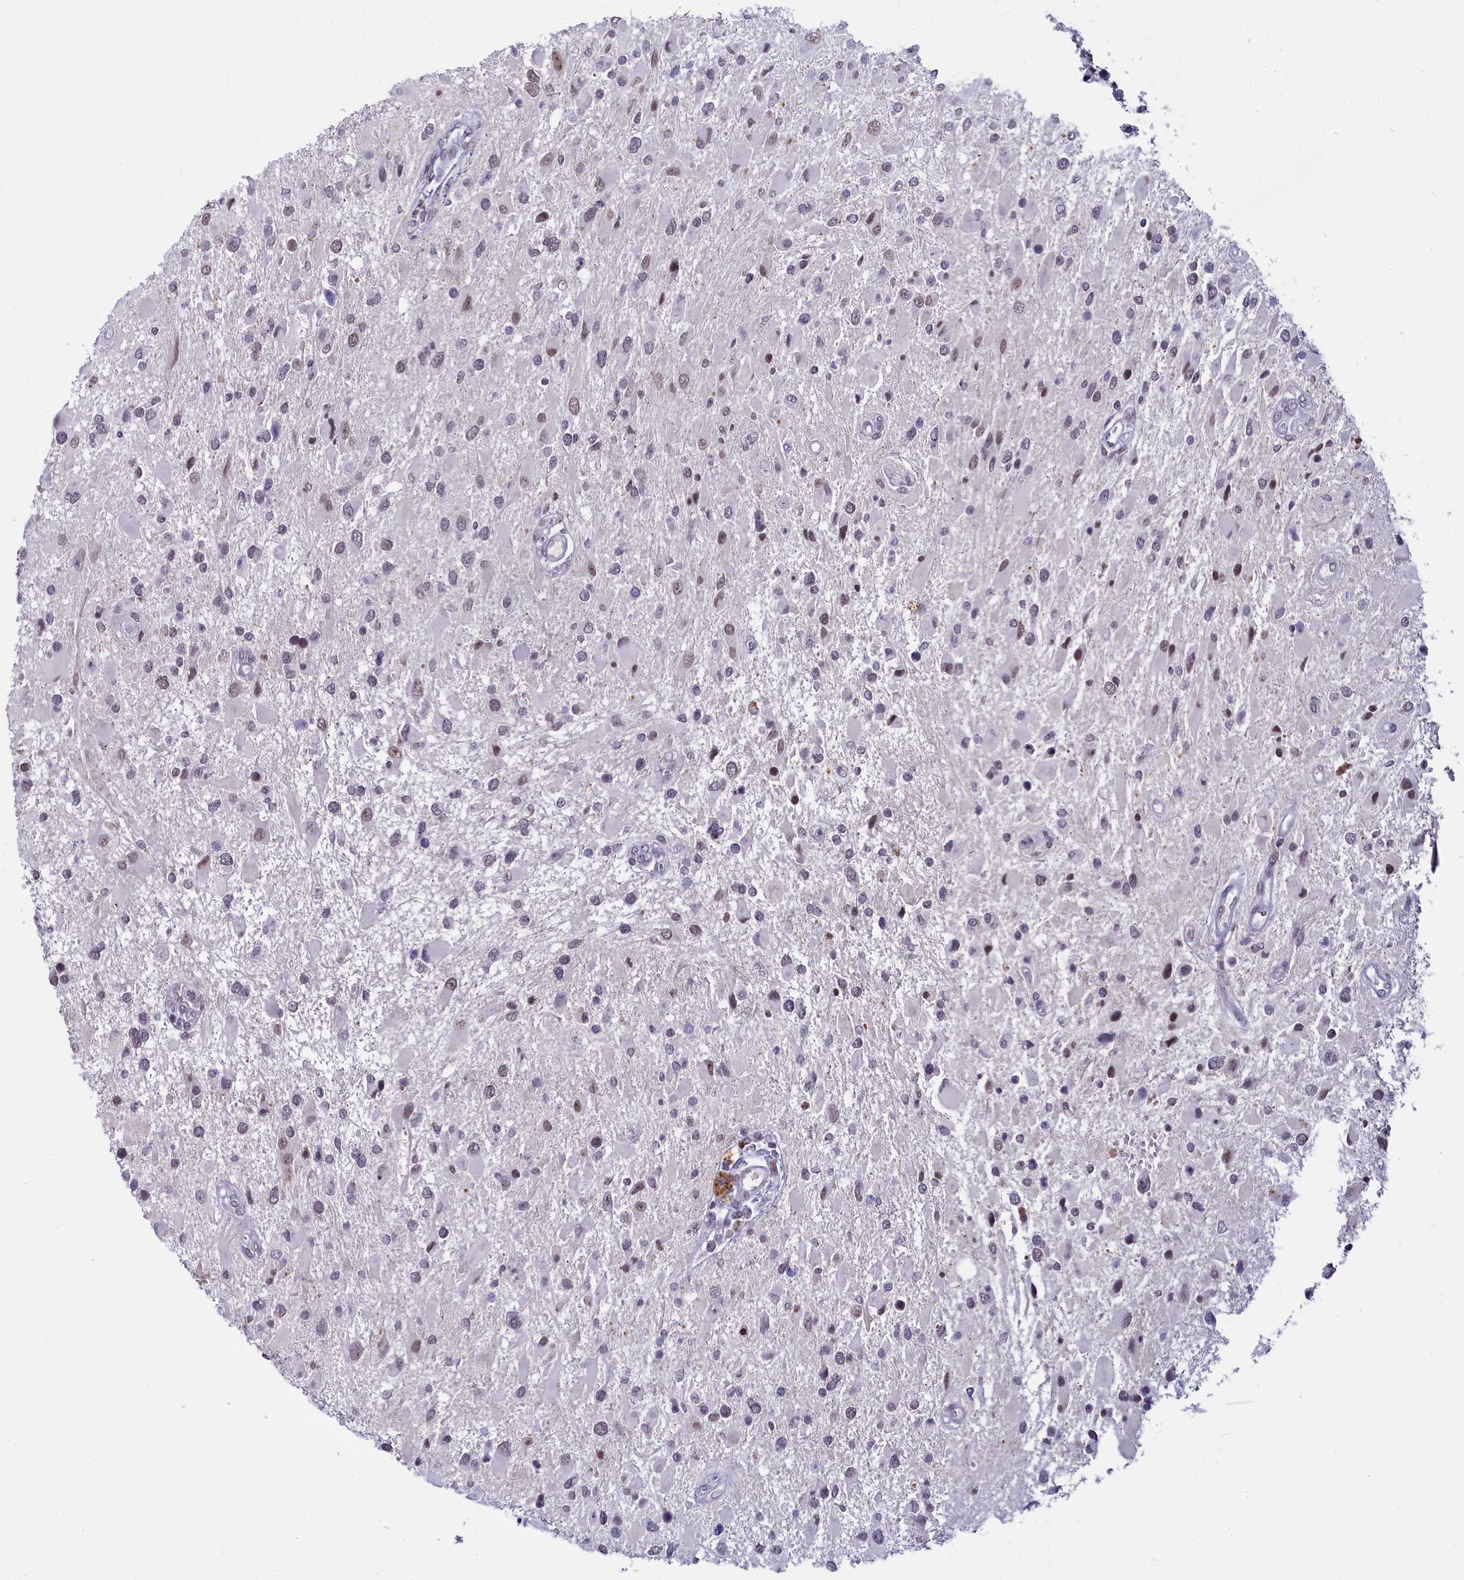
{"staining": {"intensity": "weak", "quantity": "<25%", "location": "nuclear"}, "tissue": "glioma", "cell_type": "Tumor cells", "image_type": "cancer", "snomed": [{"axis": "morphology", "description": "Glioma, malignant, High grade"}, {"axis": "topography", "description": "Brain"}], "caption": "Tumor cells are negative for protein expression in human malignant glioma (high-grade).", "gene": "PPHLN1", "patient": {"sex": "male", "age": 53}}